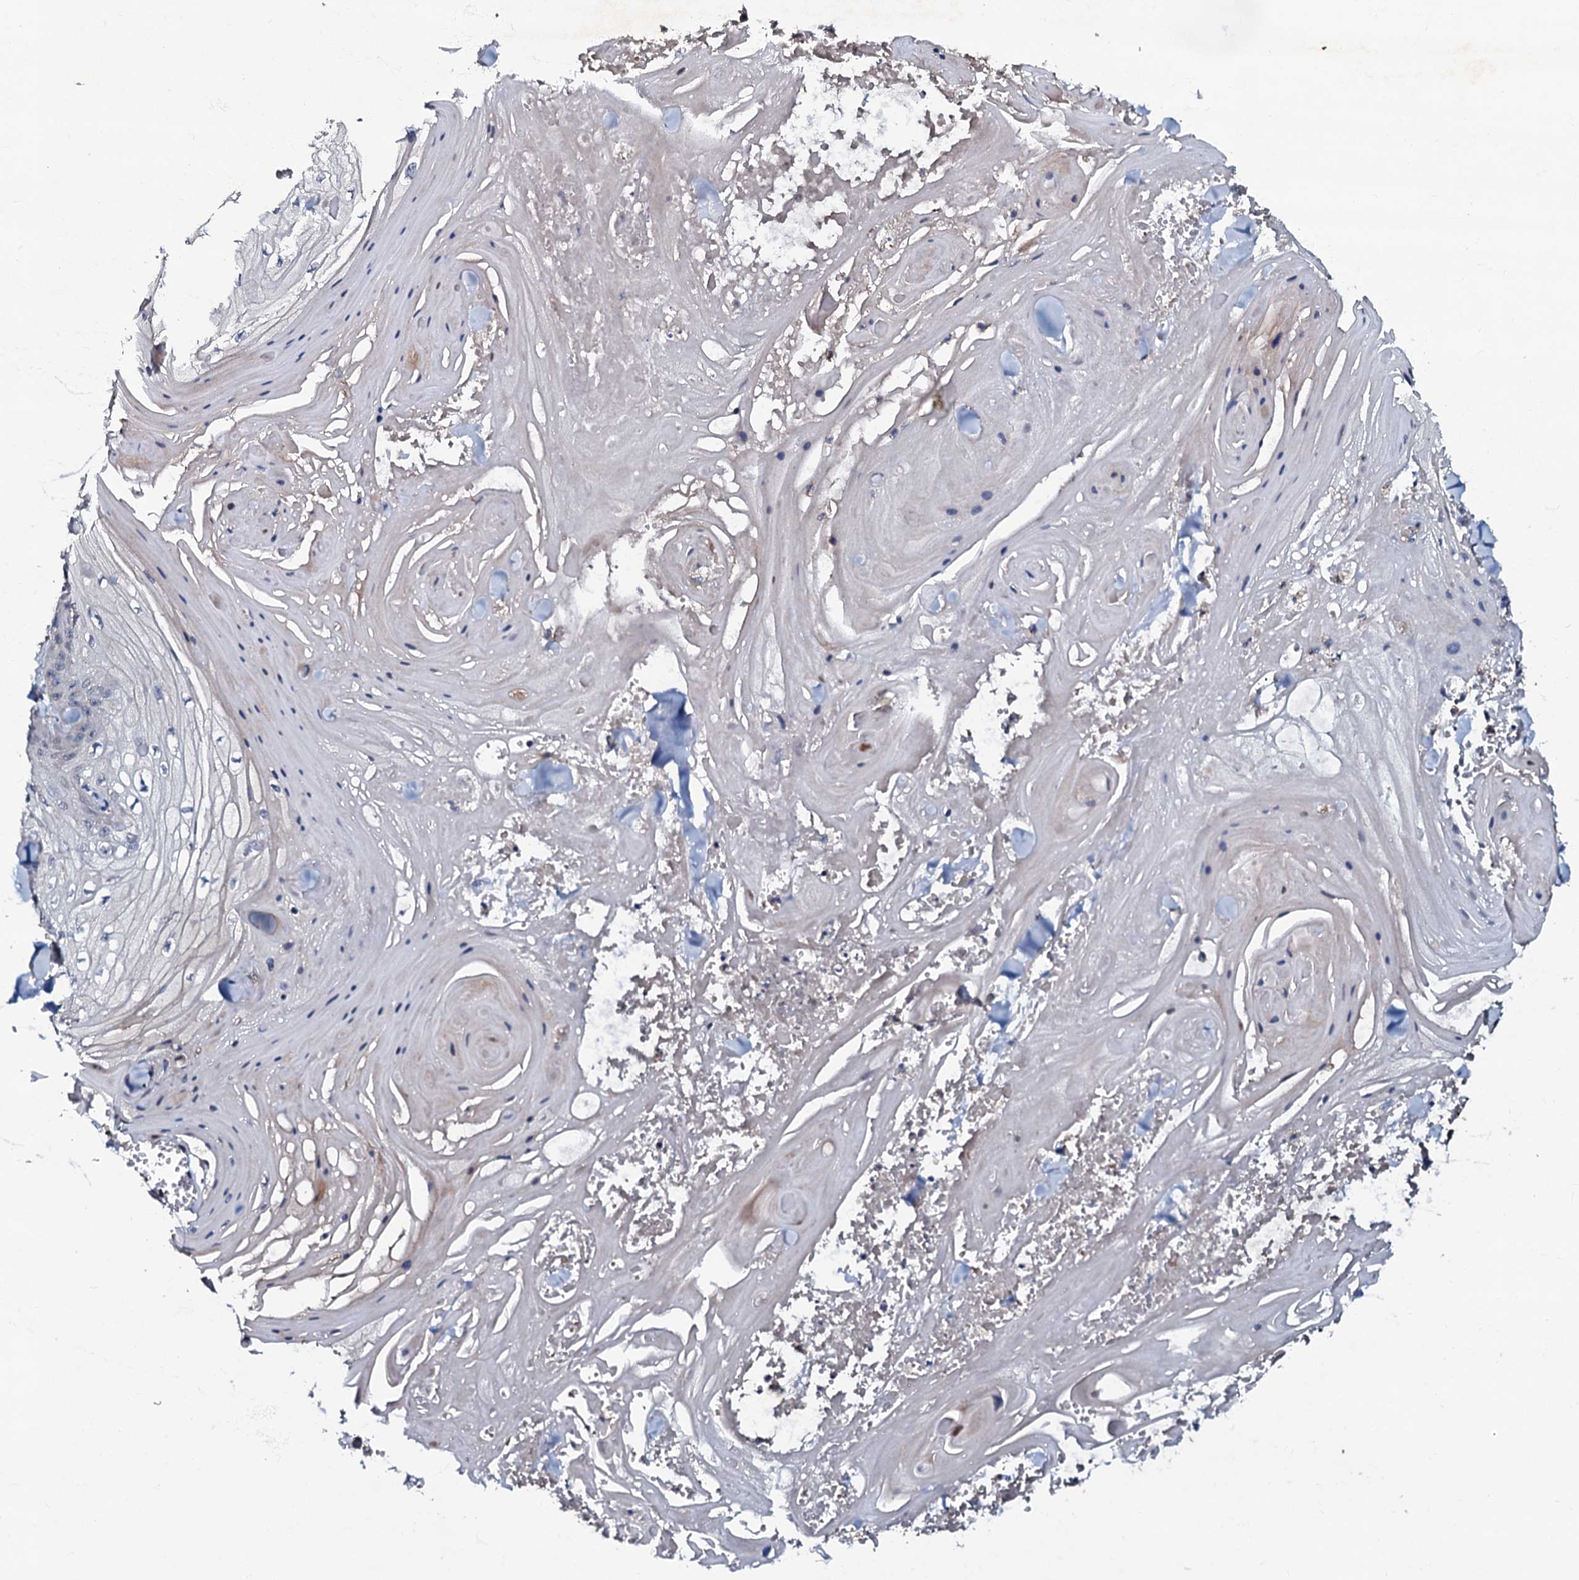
{"staining": {"intensity": "negative", "quantity": "none", "location": "none"}, "tissue": "skin cancer", "cell_type": "Tumor cells", "image_type": "cancer", "snomed": [{"axis": "morphology", "description": "Squamous cell carcinoma, NOS"}, {"axis": "topography", "description": "Skin"}], "caption": "Skin squamous cell carcinoma was stained to show a protein in brown. There is no significant expression in tumor cells. (Stains: DAB (3,3'-diaminobenzidine) immunohistochemistry with hematoxylin counter stain, Microscopy: brightfield microscopy at high magnification).", "gene": "CPNE2", "patient": {"sex": "male", "age": 74}}